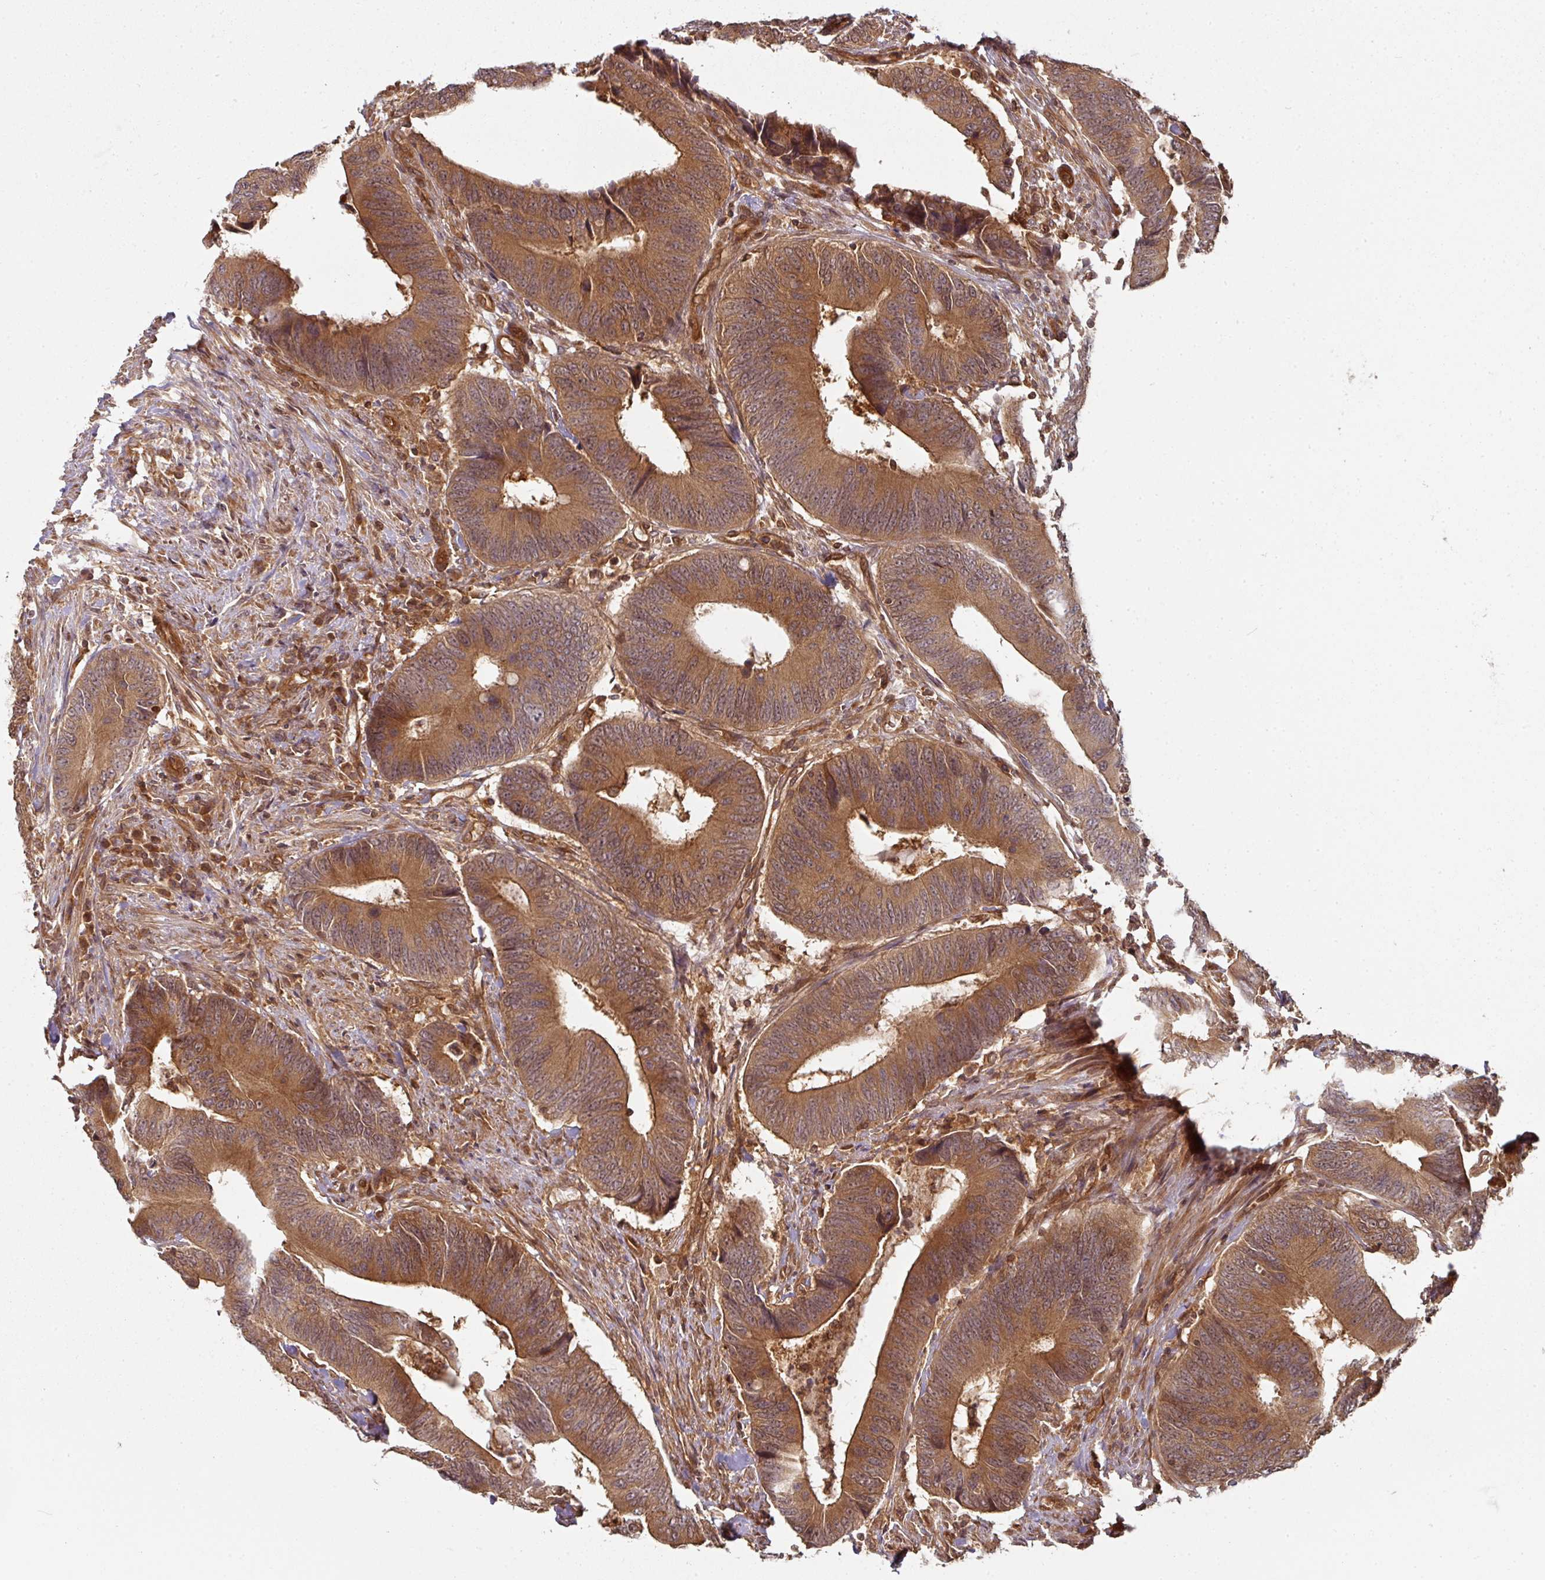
{"staining": {"intensity": "strong", "quantity": ">75%", "location": "cytoplasmic/membranous"}, "tissue": "colorectal cancer", "cell_type": "Tumor cells", "image_type": "cancer", "snomed": [{"axis": "morphology", "description": "Adenocarcinoma, NOS"}, {"axis": "topography", "description": "Colon"}], "caption": "IHC photomicrograph of neoplastic tissue: human colorectal cancer stained using immunohistochemistry (IHC) demonstrates high levels of strong protein expression localized specifically in the cytoplasmic/membranous of tumor cells, appearing as a cytoplasmic/membranous brown color.", "gene": "EIF4EBP2", "patient": {"sex": "male", "age": 87}}